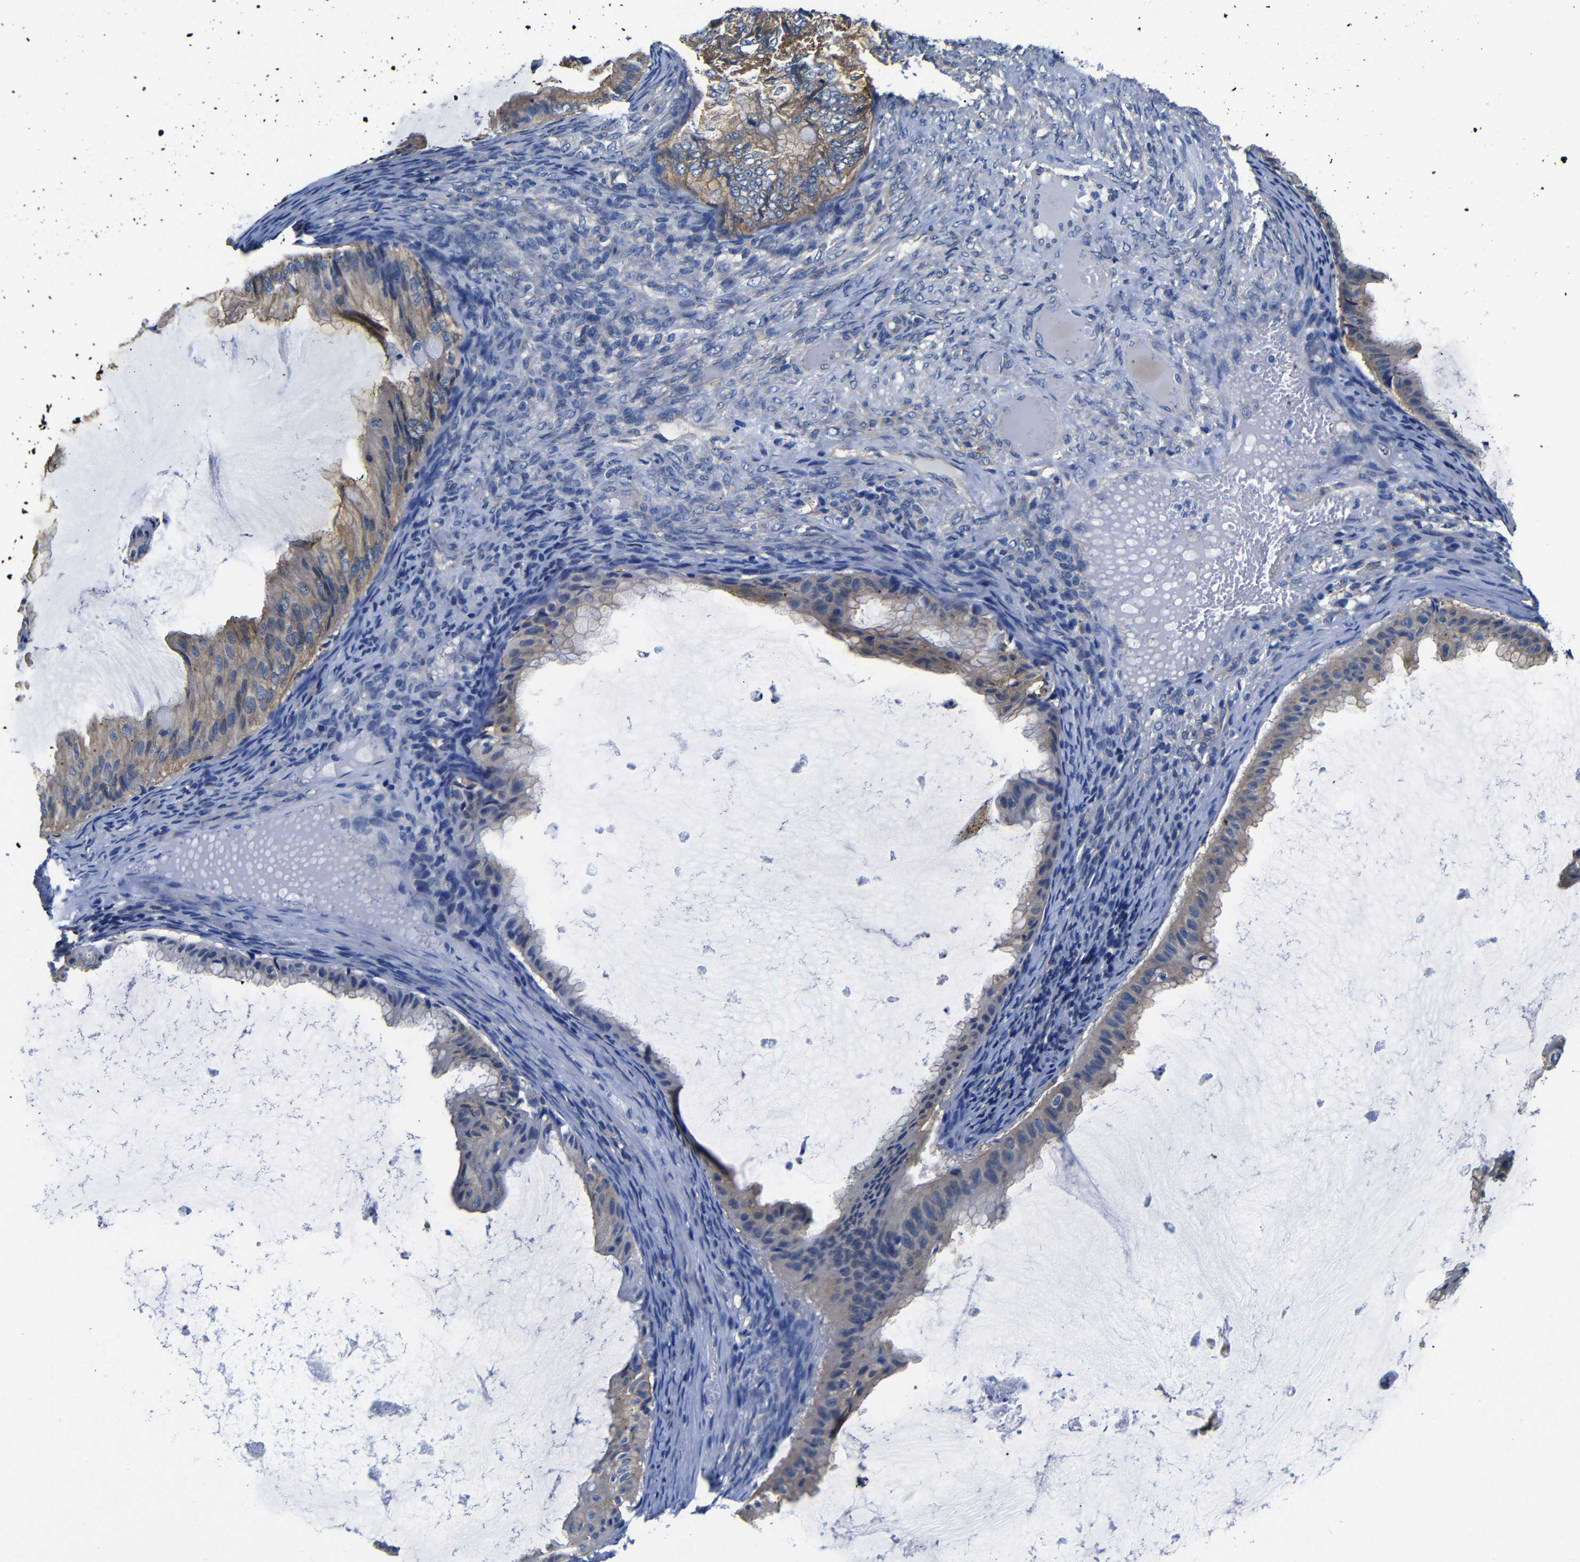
{"staining": {"intensity": "moderate", "quantity": ">75%", "location": "cytoplasmic/membranous"}, "tissue": "ovarian cancer", "cell_type": "Tumor cells", "image_type": "cancer", "snomed": [{"axis": "morphology", "description": "Cystadenocarcinoma, mucinous, NOS"}, {"axis": "topography", "description": "Ovary"}], "caption": "Moderate cytoplasmic/membranous protein positivity is appreciated in about >75% of tumor cells in ovarian cancer.", "gene": "GIMAP2", "patient": {"sex": "female", "age": 61}}